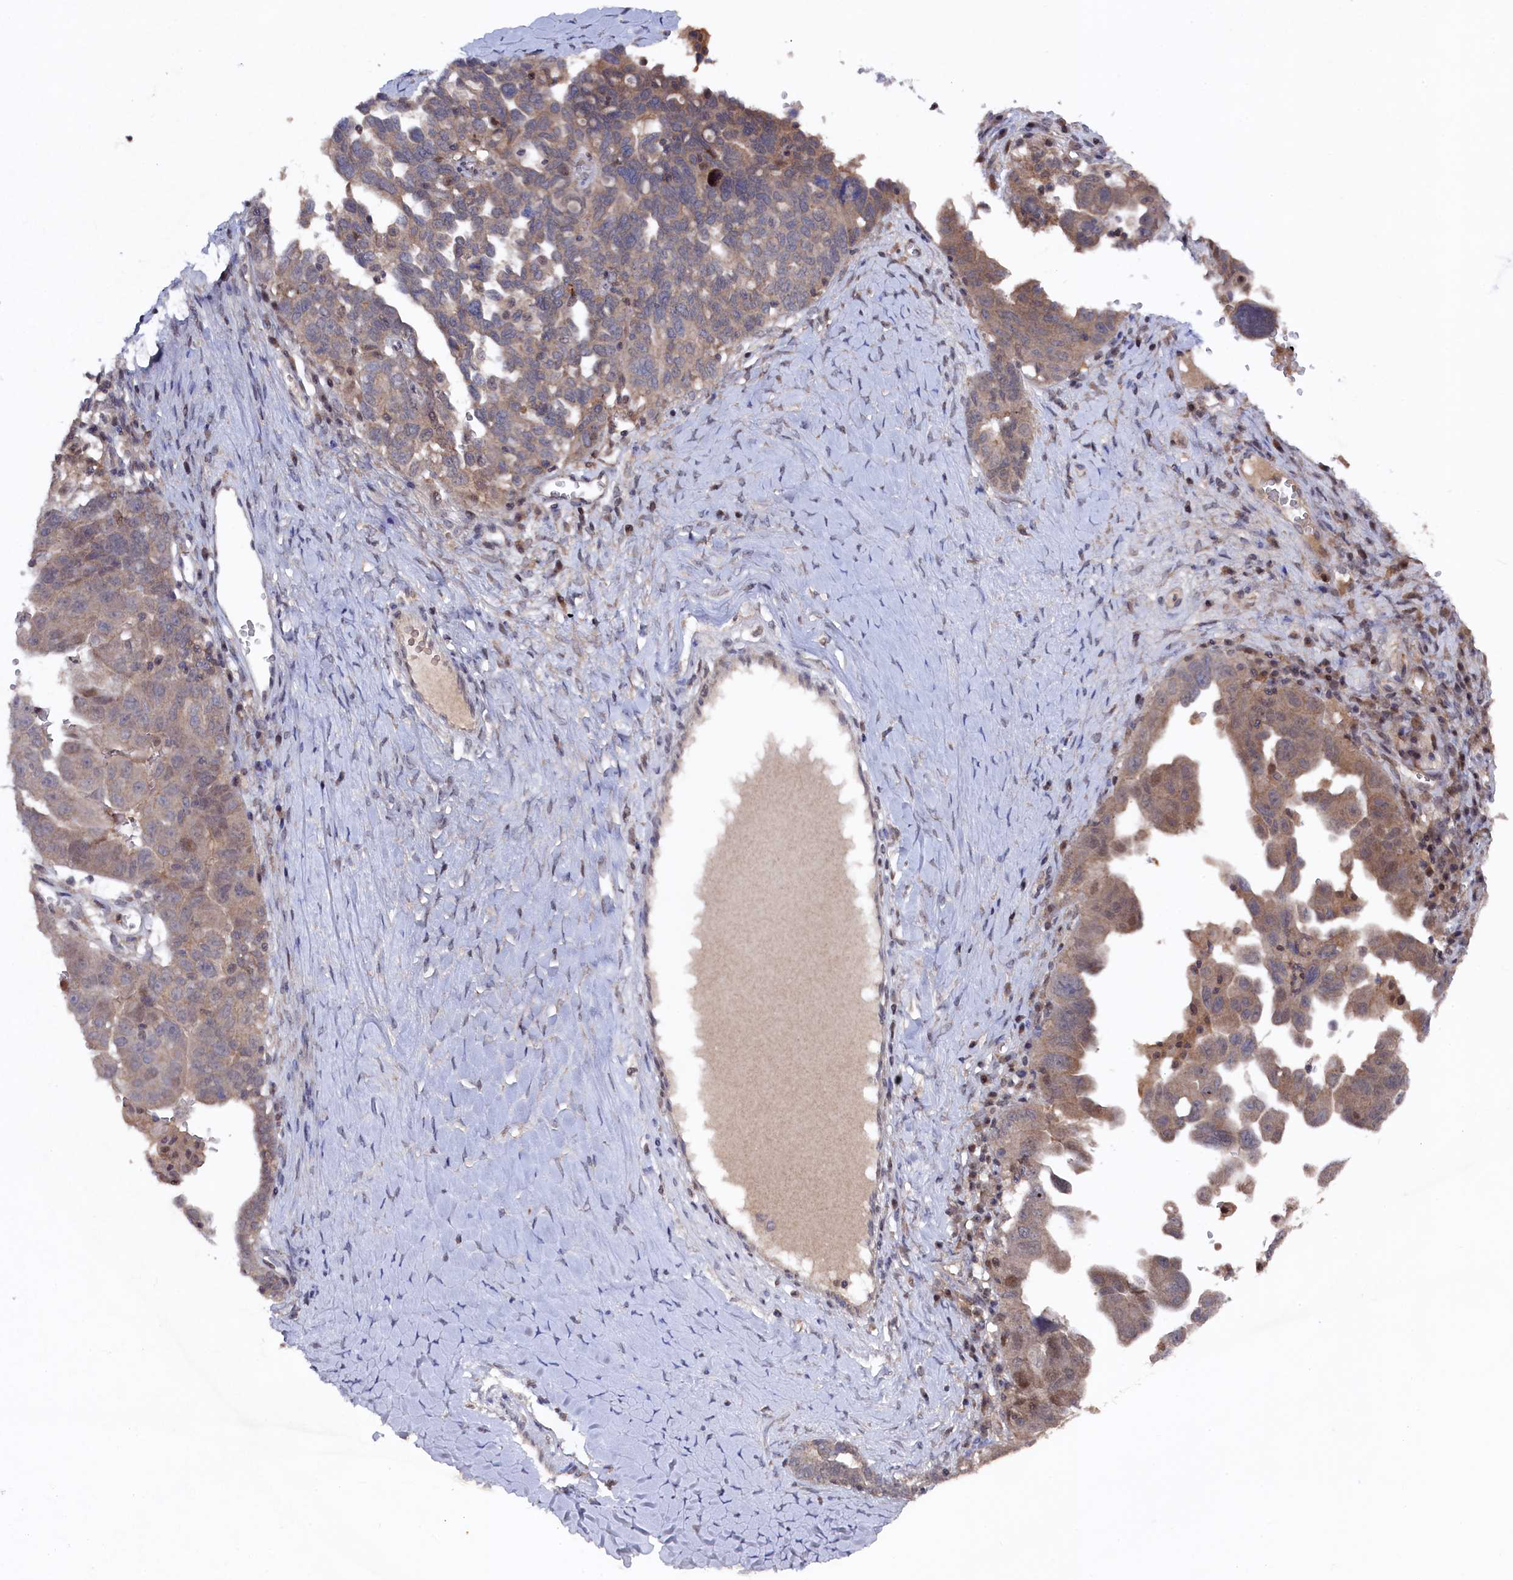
{"staining": {"intensity": "moderate", "quantity": ">75%", "location": "cytoplasmic/membranous"}, "tissue": "ovarian cancer", "cell_type": "Tumor cells", "image_type": "cancer", "snomed": [{"axis": "morphology", "description": "Carcinoma, endometroid"}, {"axis": "topography", "description": "Ovary"}], "caption": "A medium amount of moderate cytoplasmic/membranous positivity is appreciated in approximately >75% of tumor cells in ovarian endometroid carcinoma tissue. The protein of interest is shown in brown color, while the nuclei are stained blue.", "gene": "TMC5", "patient": {"sex": "female", "age": 62}}